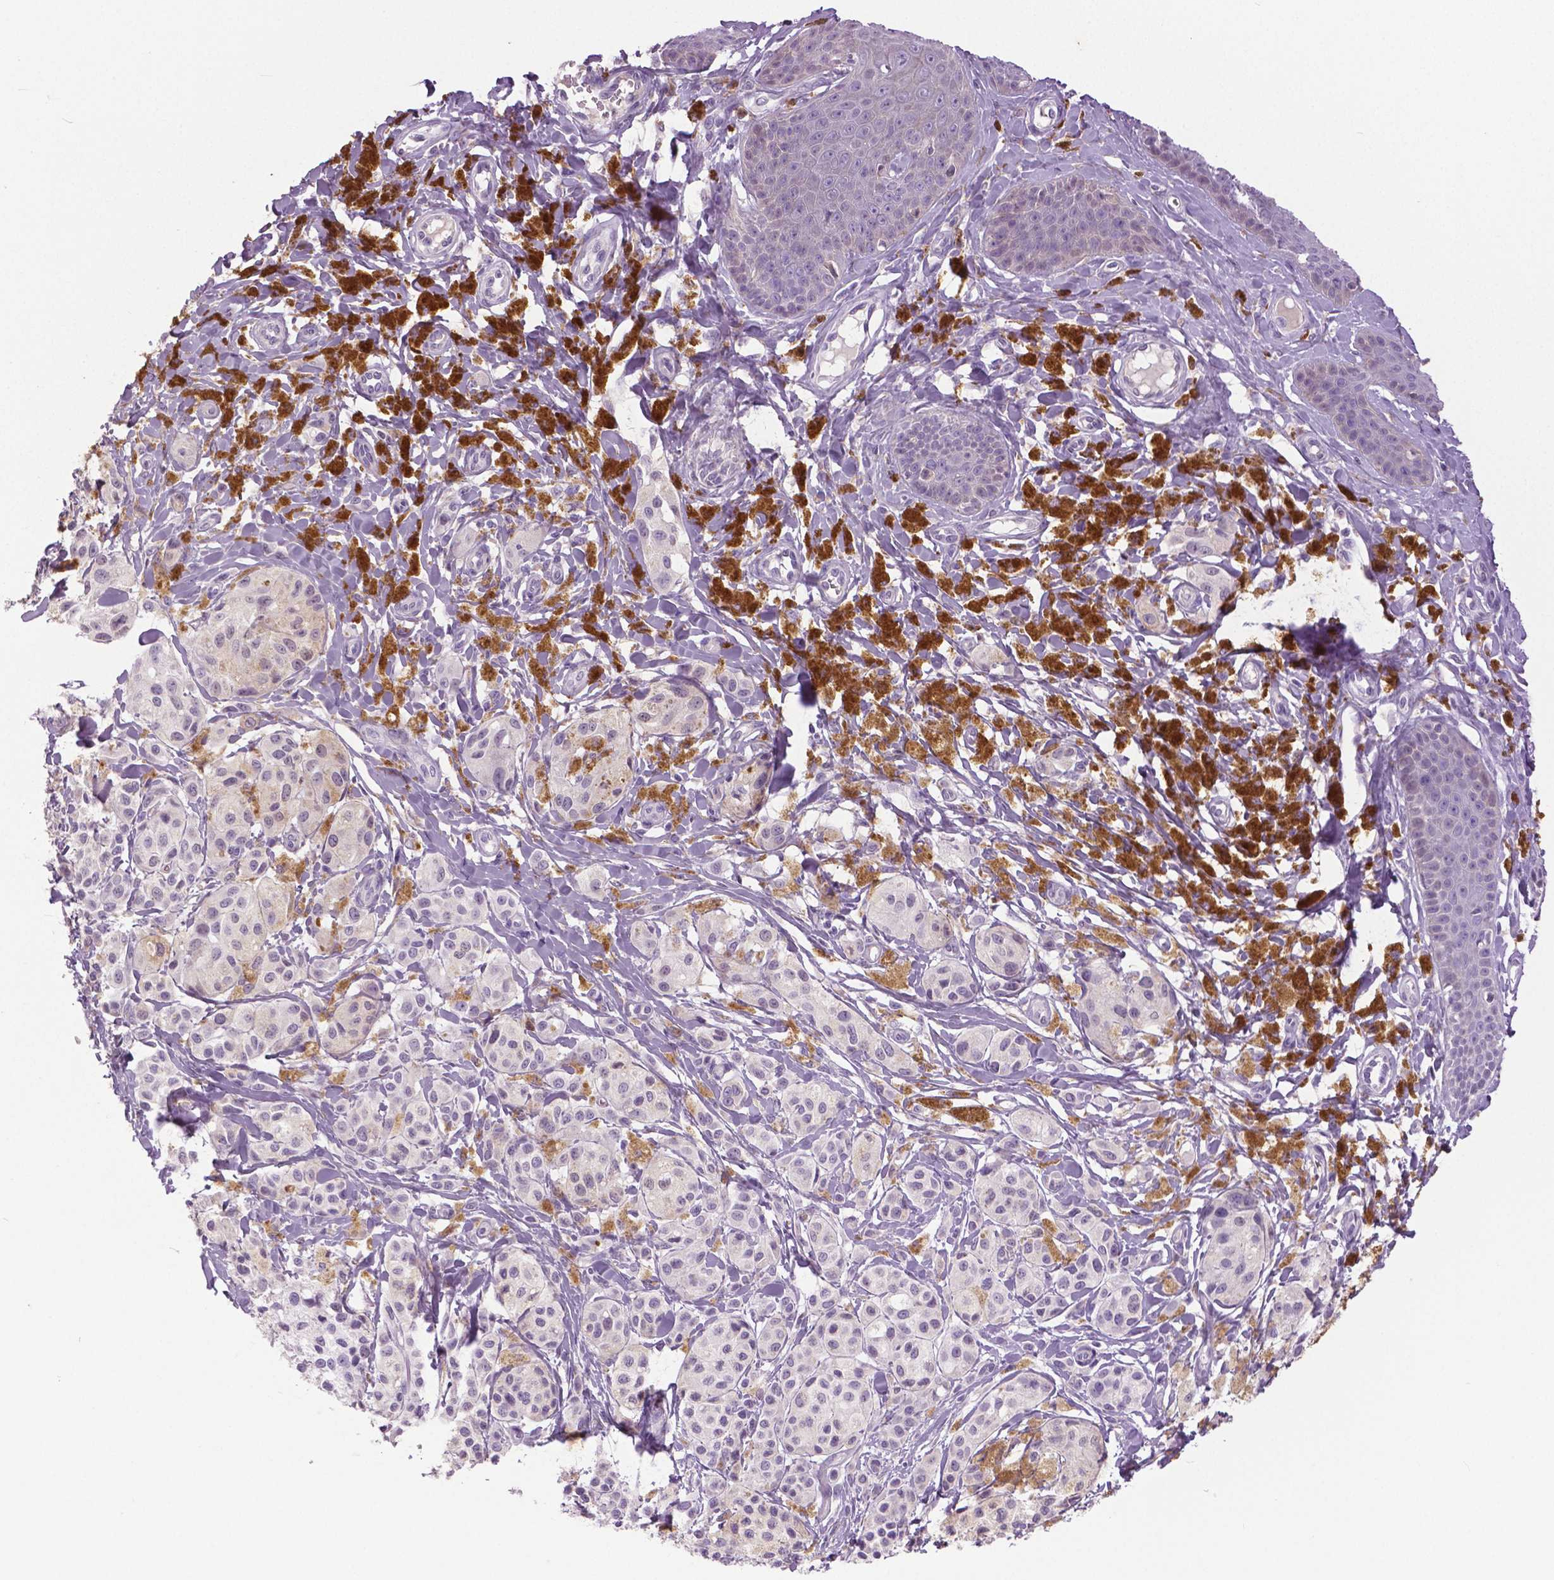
{"staining": {"intensity": "negative", "quantity": "none", "location": "none"}, "tissue": "melanoma", "cell_type": "Tumor cells", "image_type": "cancer", "snomed": [{"axis": "morphology", "description": "Malignant melanoma, NOS"}, {"axis": "topography", "description": "Skin"}], "caption": "Photomicrograph shows no significant protein positivity in tumor cells of melanoma.", "gene": "DNAH12", "patient": {"sex": "female", "age": 80}}